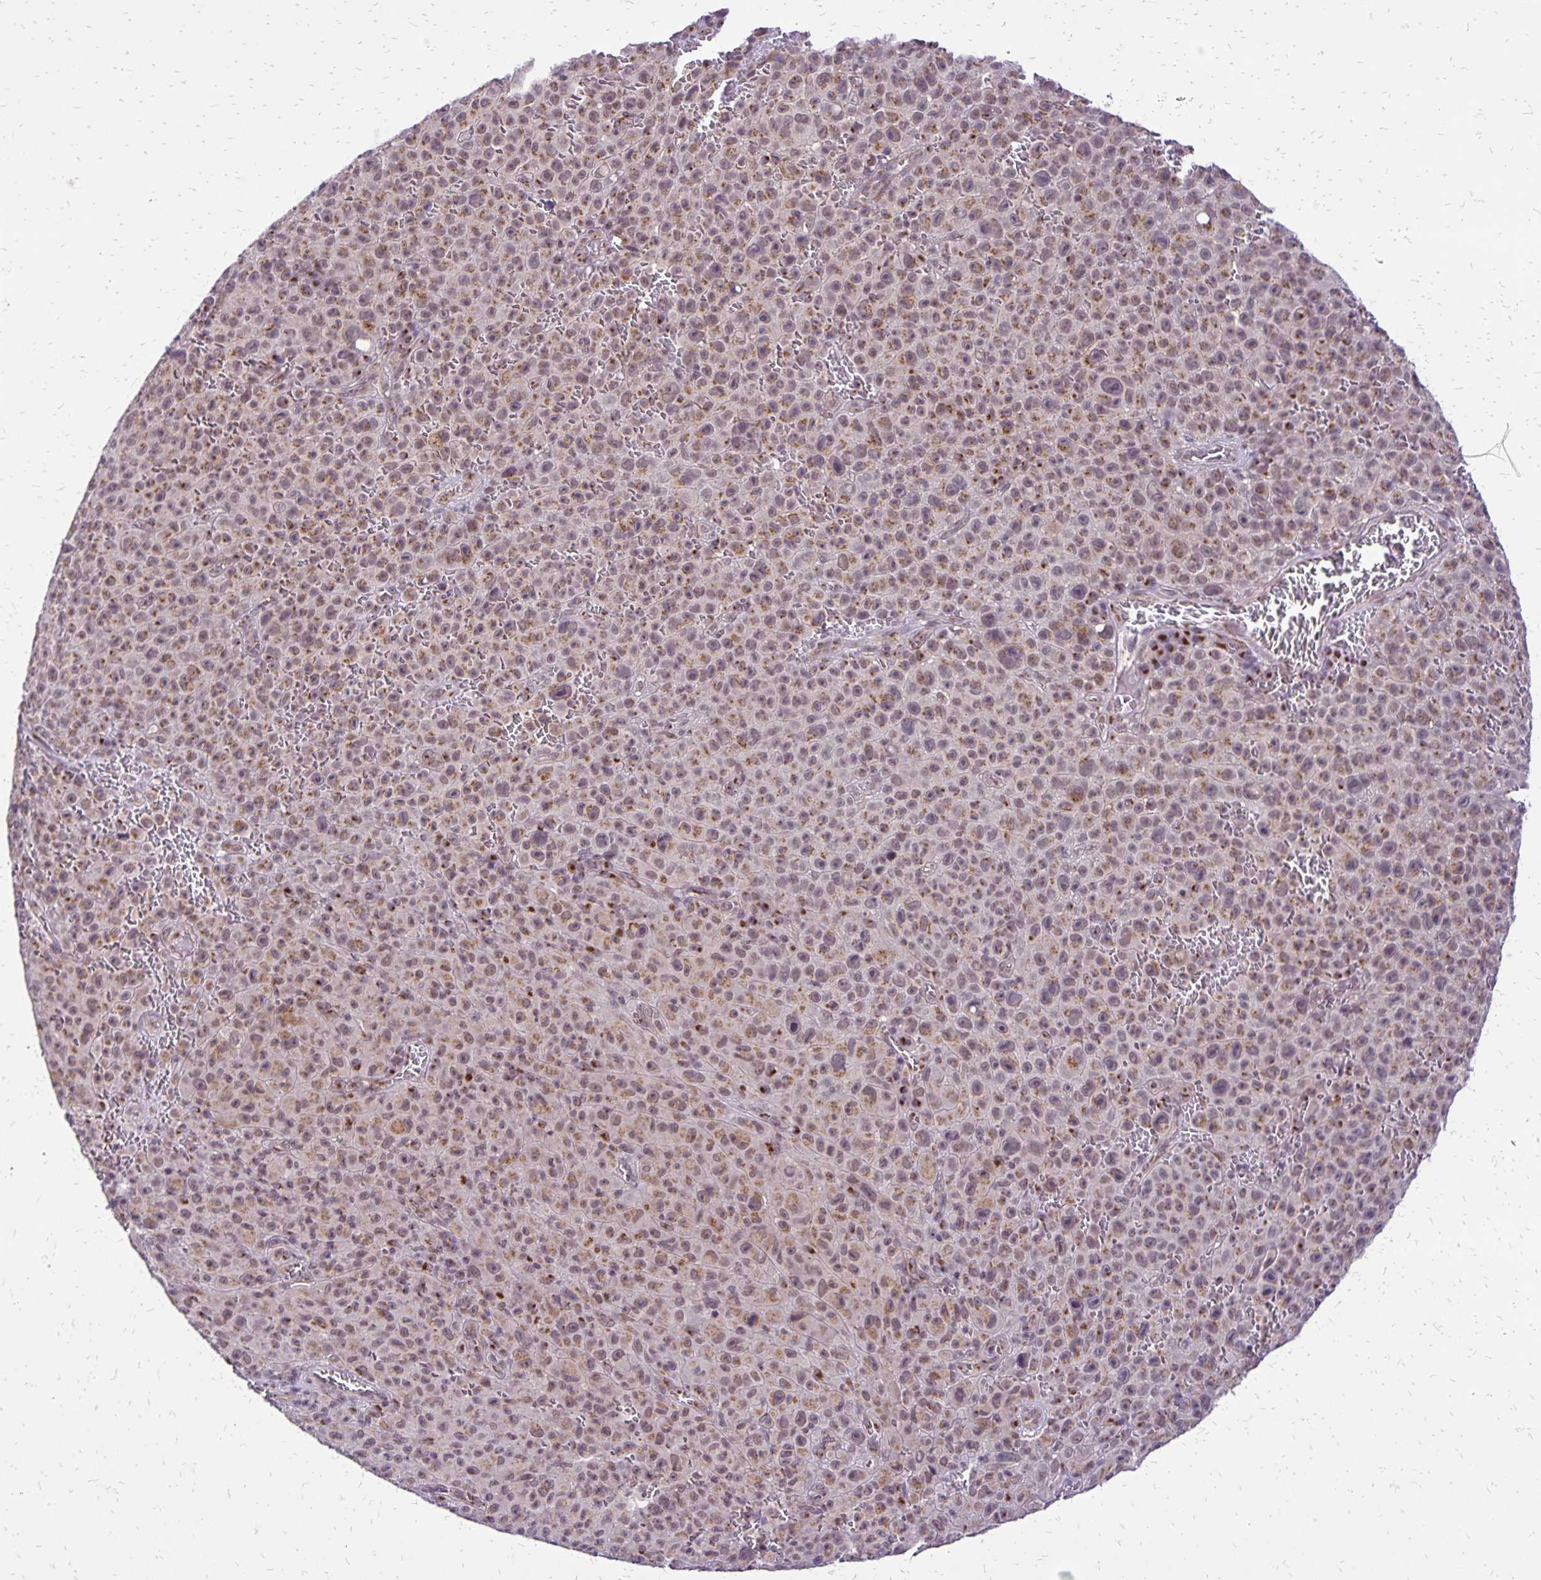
{"staining": {"intensity": "moderate", "quantity": "25%-75%", "location": "cytoplasmic/membranous,nuclear"}, "tissue": "melanoma", "cell_type": "Tumor cells", "image_type": "cancer", "snomed": [{"axis": "morphology", "description": "Malignant melanoma, NOS"}, {"axis": "topography", "description": "Skin"}], "caption": "The immunohistochemical stain shows moderate cytoplasmic/membranous and nuclear positivity in tumor cells of malignant melanoma tissue.", "gene": "GOLGA5", "patient": {"sex": "female", "age": 82}}